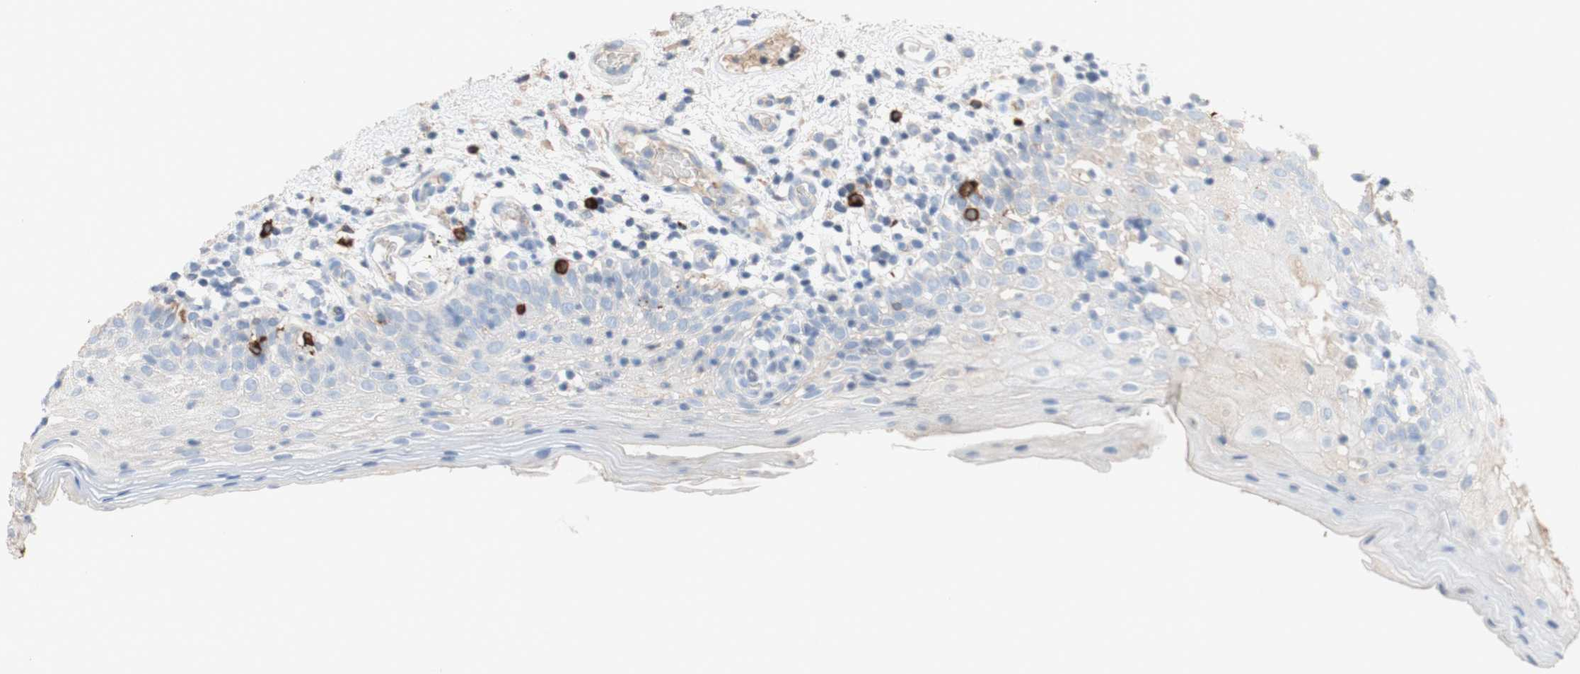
{"staining": {"intensity": "negative", "quantity": "none", "location": "none"}, "tissue": "oral mucosa", "cell_type": "Squamous epithelial cells", "image_type": "normal", "snomed": [{"axis": "morphology", "description": "Normal tissue, NOS"}, {"axis": "morphology", "description": "Squamous cell carcinoma, NOS"}, {"axis": "topography", "description": "Skeletal muscle"}, {"axis": "topography", "description": "Oral tissue"}], "caption": "This is an immunohistochemistry photomicrograph of benign human oral mucosa. There is no staining in squamous epithelial cells.", "gene": "PACSIN1", "patient": {"sex": "male", "age": 71}}